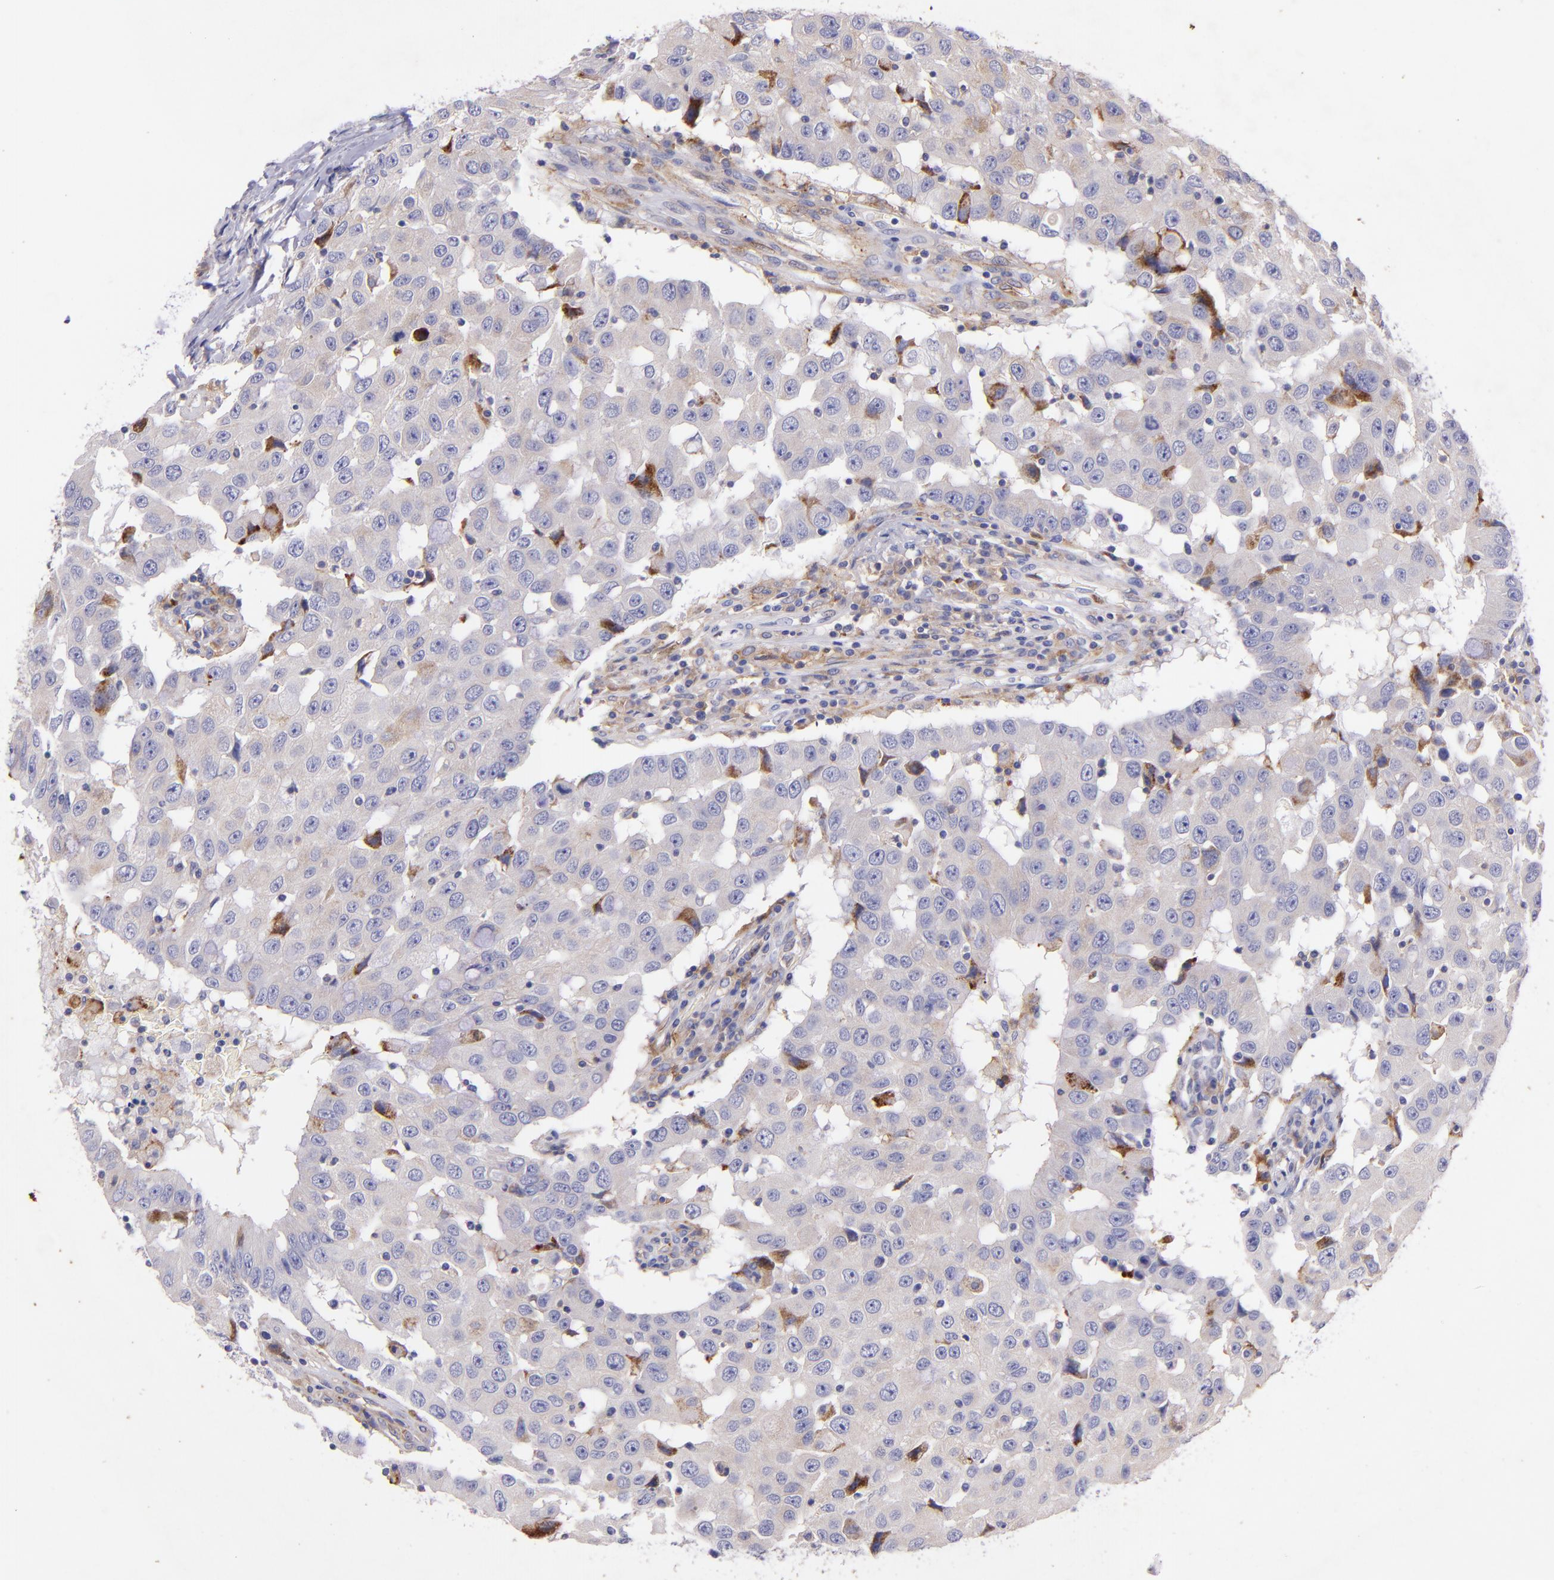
{"staining": {"intensity": "weak", "quantity": "<25%", "location": "cytoplasmic/membranous"}, "tissue": "breast cancer", "cell_type": "Tumor cells", "image_type": "cancer", "snomed": [{"axis": "morphology", "description": "Duct carcinoma"}, {"axis": "topography", "description": "Breast"}], "caption": "Tumor cells are negative for brown protein staining in breast cancer (infiltrating ductal carcinoma).", "gene": "RET", "patient": {"sex": "female", "age": 27}}